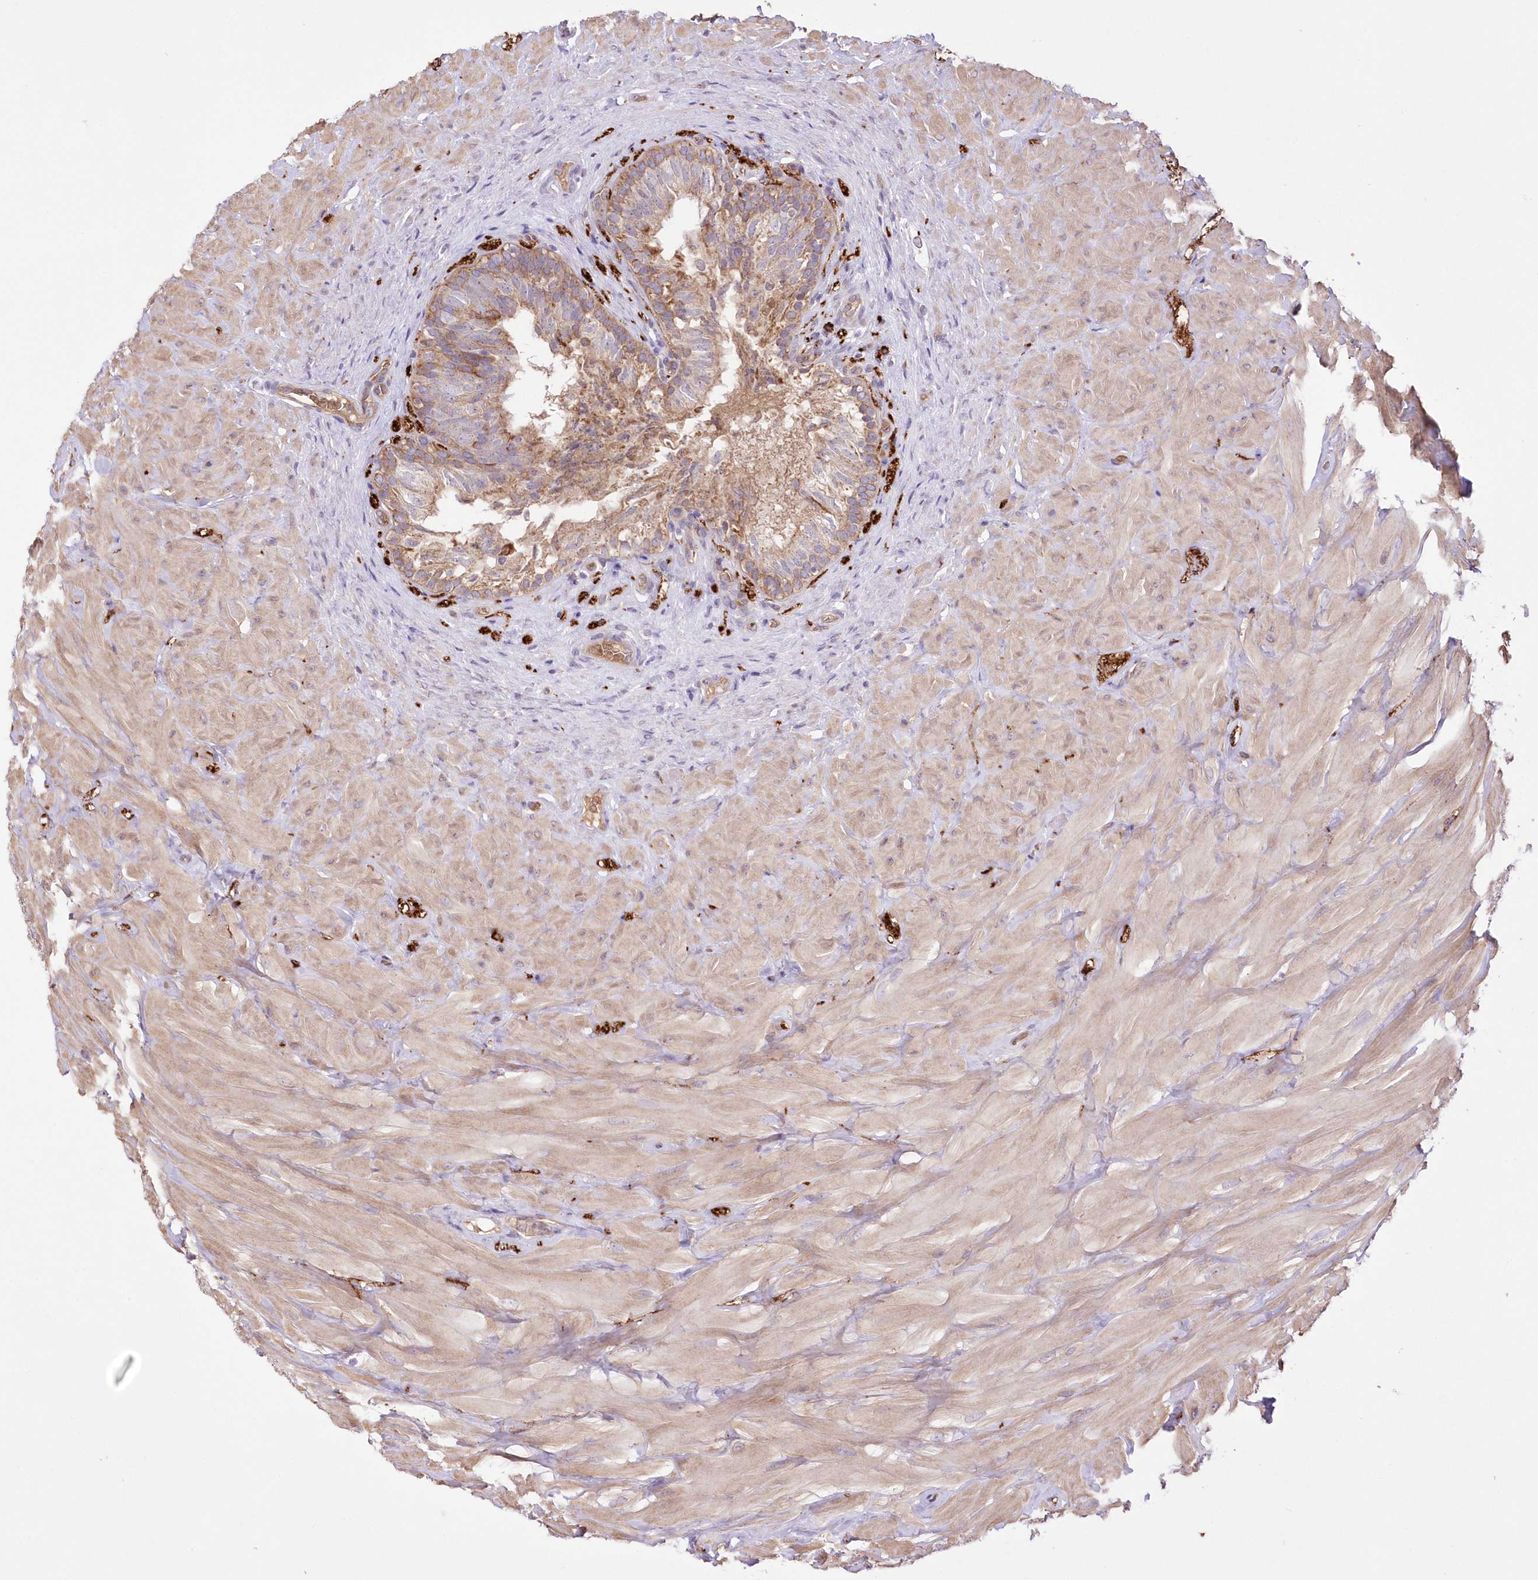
{"staining": {"intensity": "moderate", "quantity": "25%-75%", "location": "cytoplasmic/membranous"}, "tissue": "epididymis", "cell_type": "Glandular cells", "image_type": "normal", "snomed": [{"axis": "morphology", "description": "Normal tissue, NOS"}, {"axis": "topography", "description": "Soft tissue"}, {"axis": "topography", "description": "Epididymis"}], "caption": "Immunohistochemistry (IHC) image of benign epididymis: epididymis stained using immunohistochemistry demonstrates medium levels of moderate protein expression localized specifically in the cytoplasmic/membranous of glandular cells, appearing as a cytoplasmic/membranous brown color.", "gene": "FCHO2", "patient": {"sex": "male", "age": 26}}